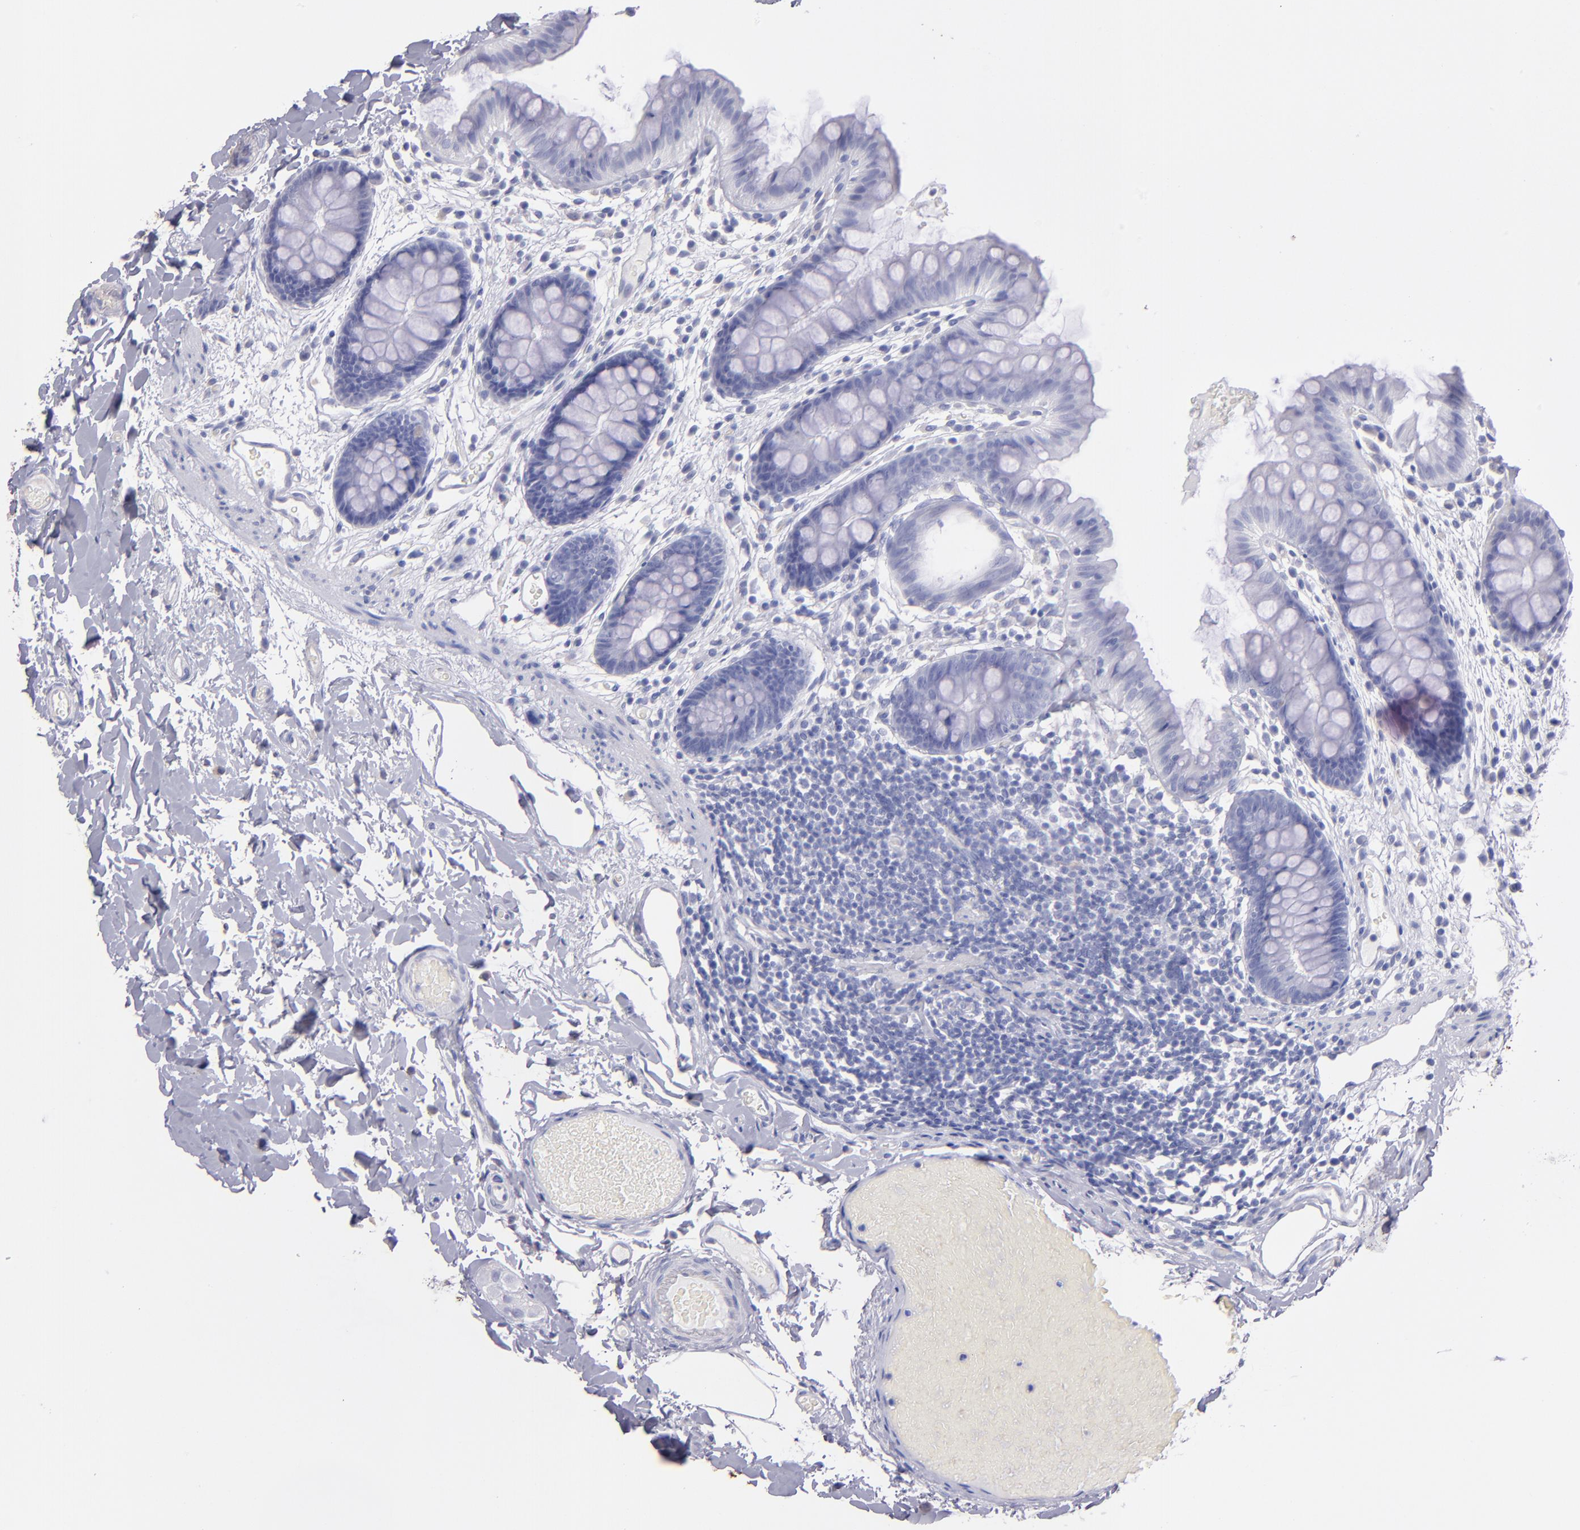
{"staining": {"intensity": "negative", "quantity": "none", "location": "none"}, "tissue": "colon", "cell_type": "Endothelial cells", "image_type": "normal", "snomed": [{"axis": "morphology", "description": "Normal tissue, NOS"}, {"axis": "topography", "description": "Smooth muscle"}, {"axis": "topography", "description": "Colon"}], "caption": "This is an IHC micrograph of benign human colon. There is no staining in endothelial cells.", "gene": "TG", "patient": {"sex": "male", "age": 67}}